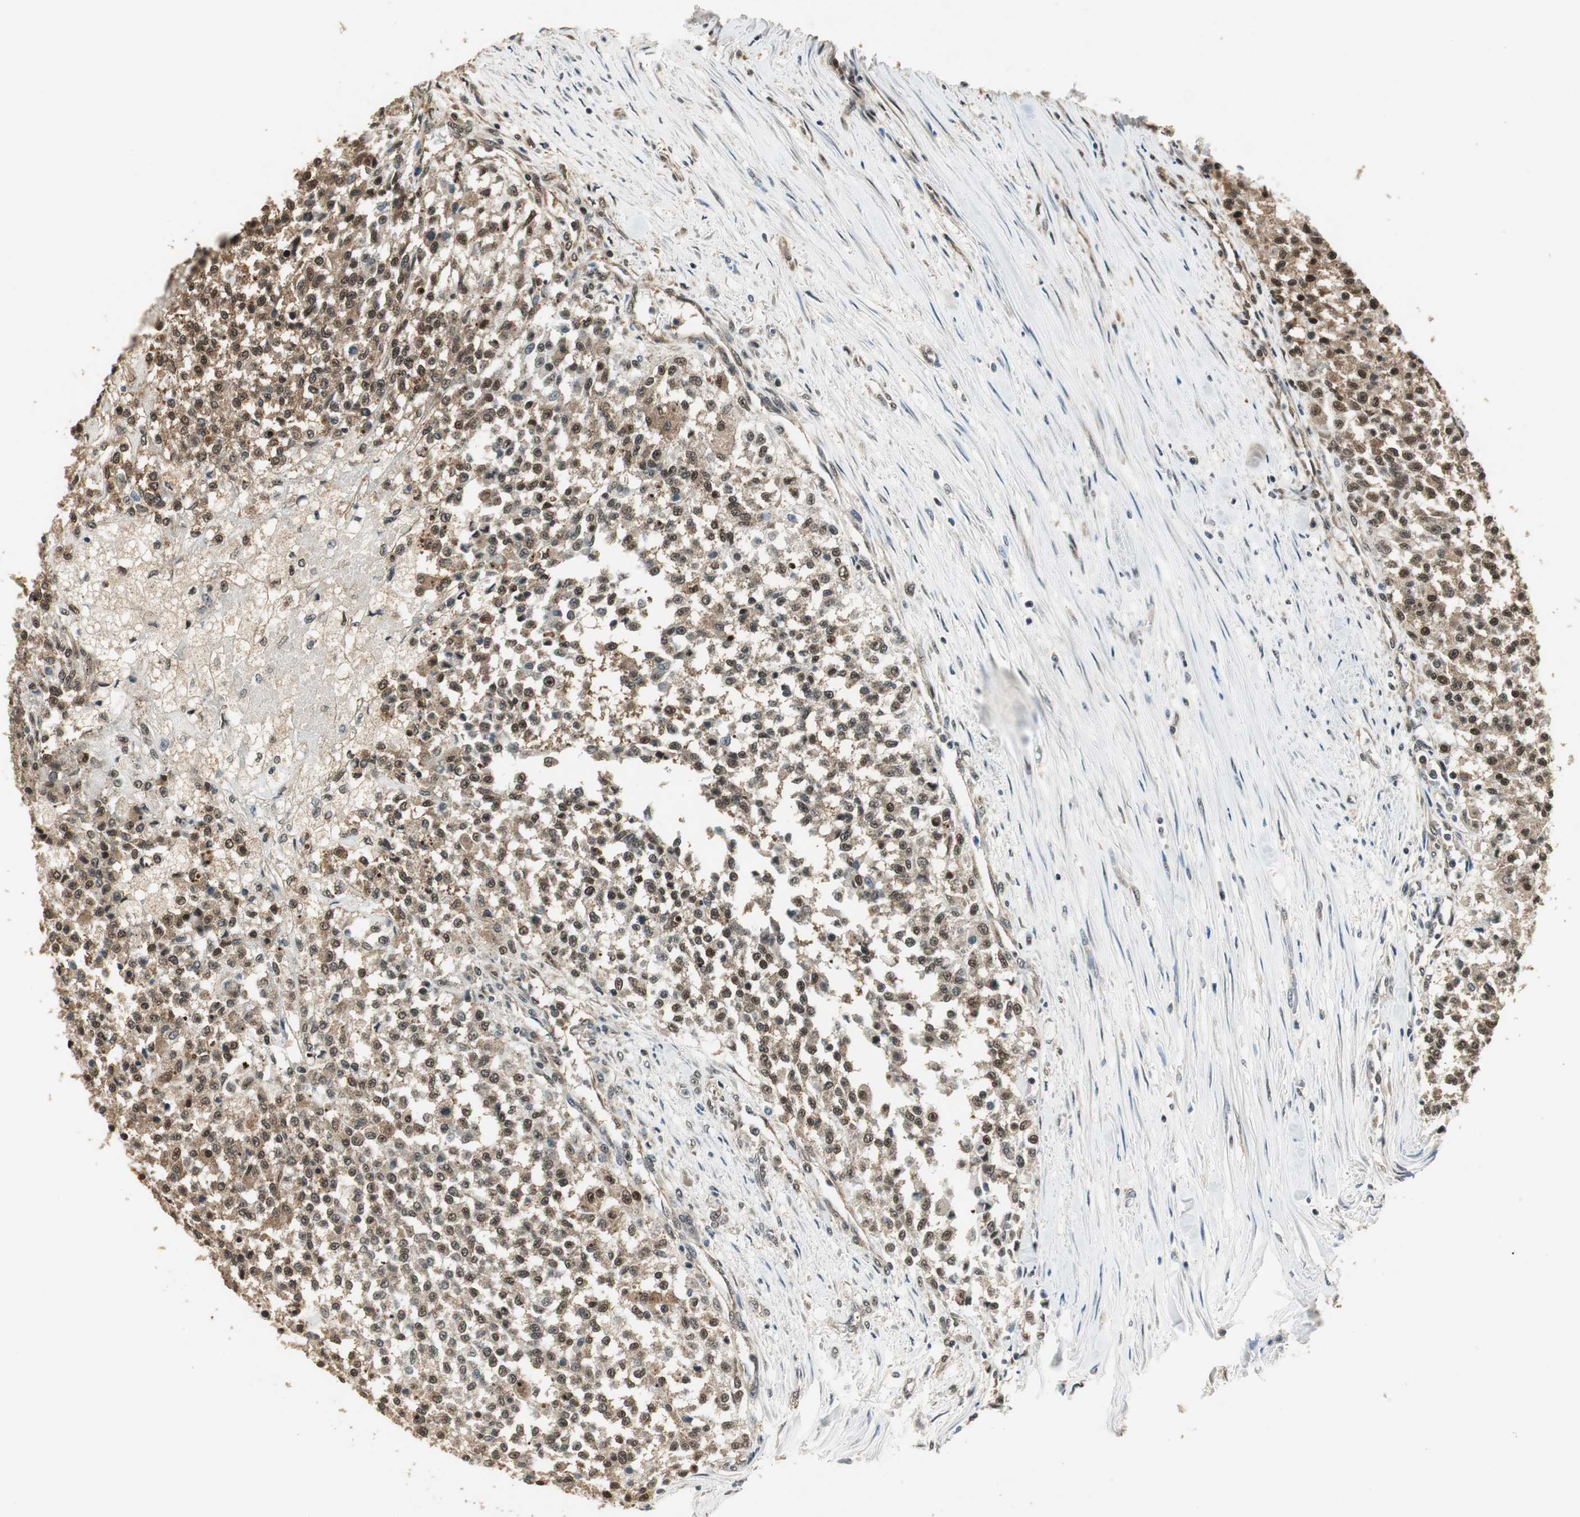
{"staining": {"intensity": "moderate", "quantity": ">75%", "location": "cytoplasmic/membranous,nuclear"}, "tissue": "testis cancer", "cell_type": "Tumor cells", "image_type": "cancer", "snomed": [{"axis": "morphology", "description": "Seminoma, NOS"}, {"axis": "topography", "description": "Testis"}], "caption": "DAB immunohistochemical staining of testis cancer displays moderate cytoplasmic/membranous and nuclear protein positivity in approximately >75% of tumor cells. The protein of interest is shown in brown color, while the nuclei are stained blue.", "gene": "PSMB4", "patient": {"sex": "male", "age": 59}}